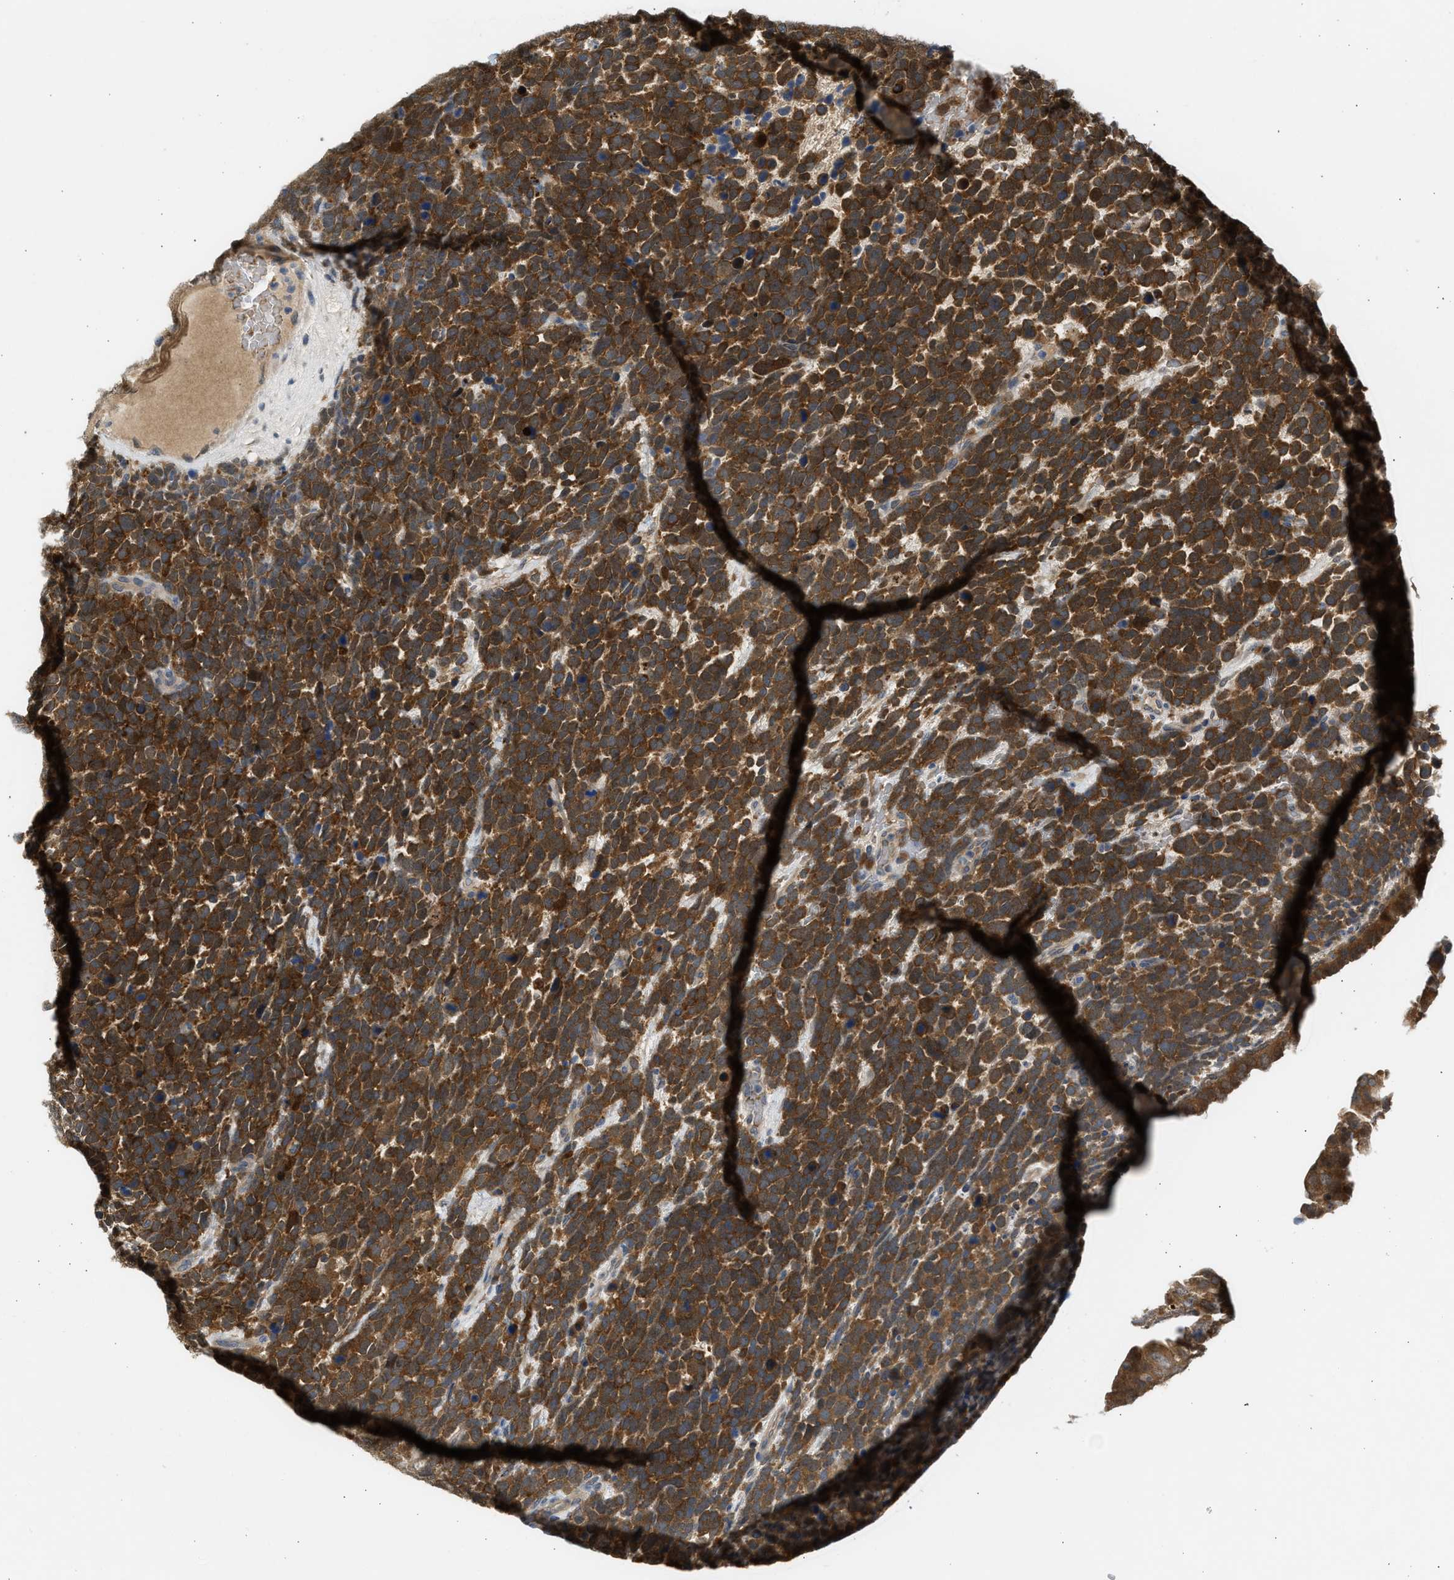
{"staining": {"intensity": "strong", "quantity": ">75%", "location": "cytoplasmic/membranous"}, "tissue": "urothelial cancer", "cell_type": "Tumor cells", "image_type": "cancer", "snomed": [{"axis": "morphology", "description": "Urothelial carcinoma, High grade"}, {"axis": "topography", "description": "Urinary bladder"}], "caption": "Strong cytoplasmic/membranous staining is identified in approximately >75% of tumor cells in urothelial cancer.", "gene": "MAPK7", "patient": {"sex": "female", "age": 82}}